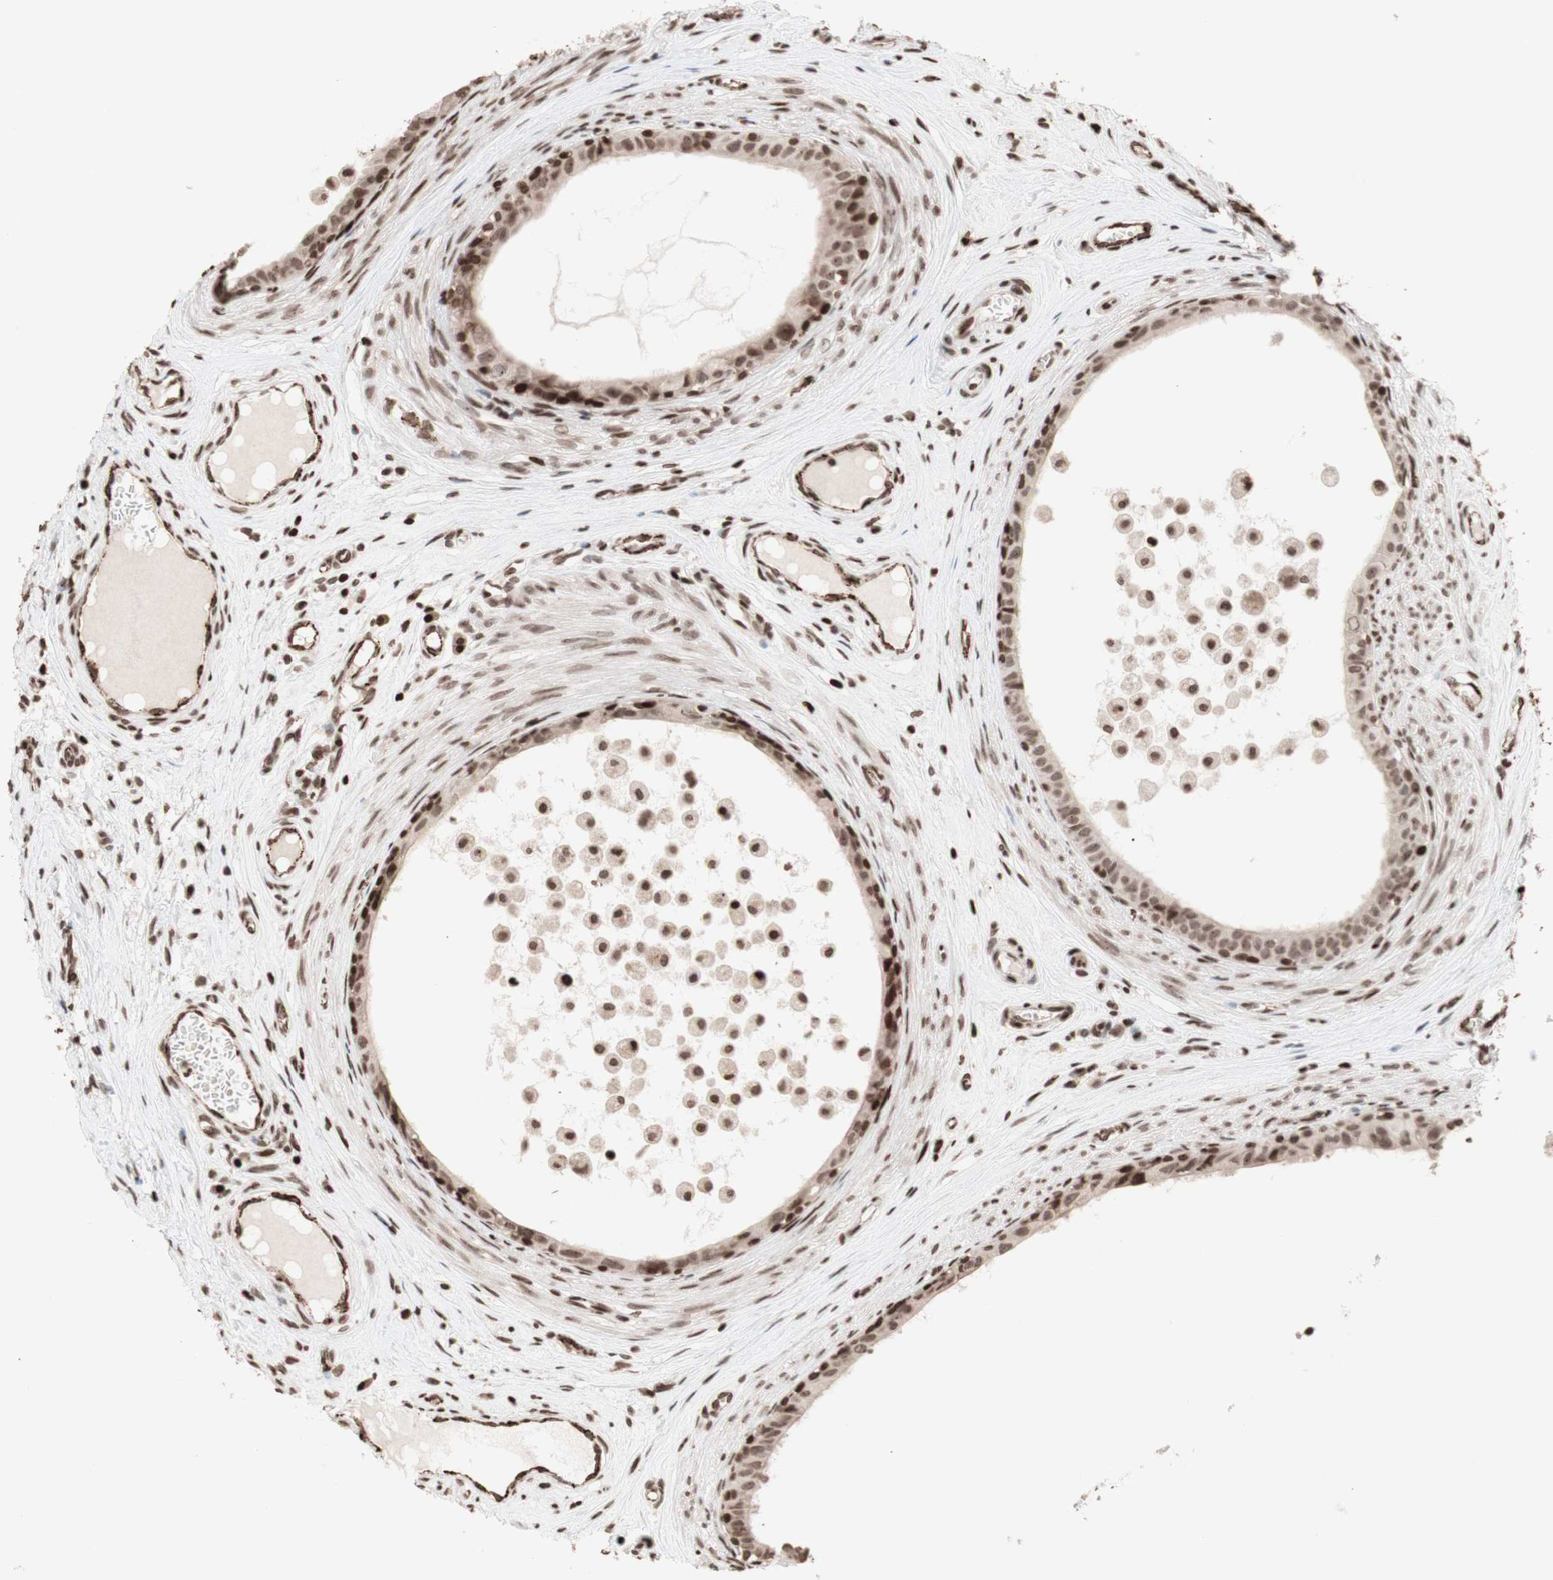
{"staining": {"intensity": "strong", "quantity": ">75%", "location": "nuclear"}, "tissue": "epididymis", "cell_type": "Glandular cells", "image_type": "normal", "snomed": [{"axis": "morphology", "description": "Normal tissue, NOS"}, {"axis": "morphology", "description": "Inflammation, NOS"}, {"axis": "topography", "description": "Epididymis"}], "caption": "Brown immunohistochemical staining in normal human epididymis shows strong nuclear expression in approximately >75% of glandular cells.", "gene": "NCAPD2", "patient": {"sex": "male", "age": 85}}